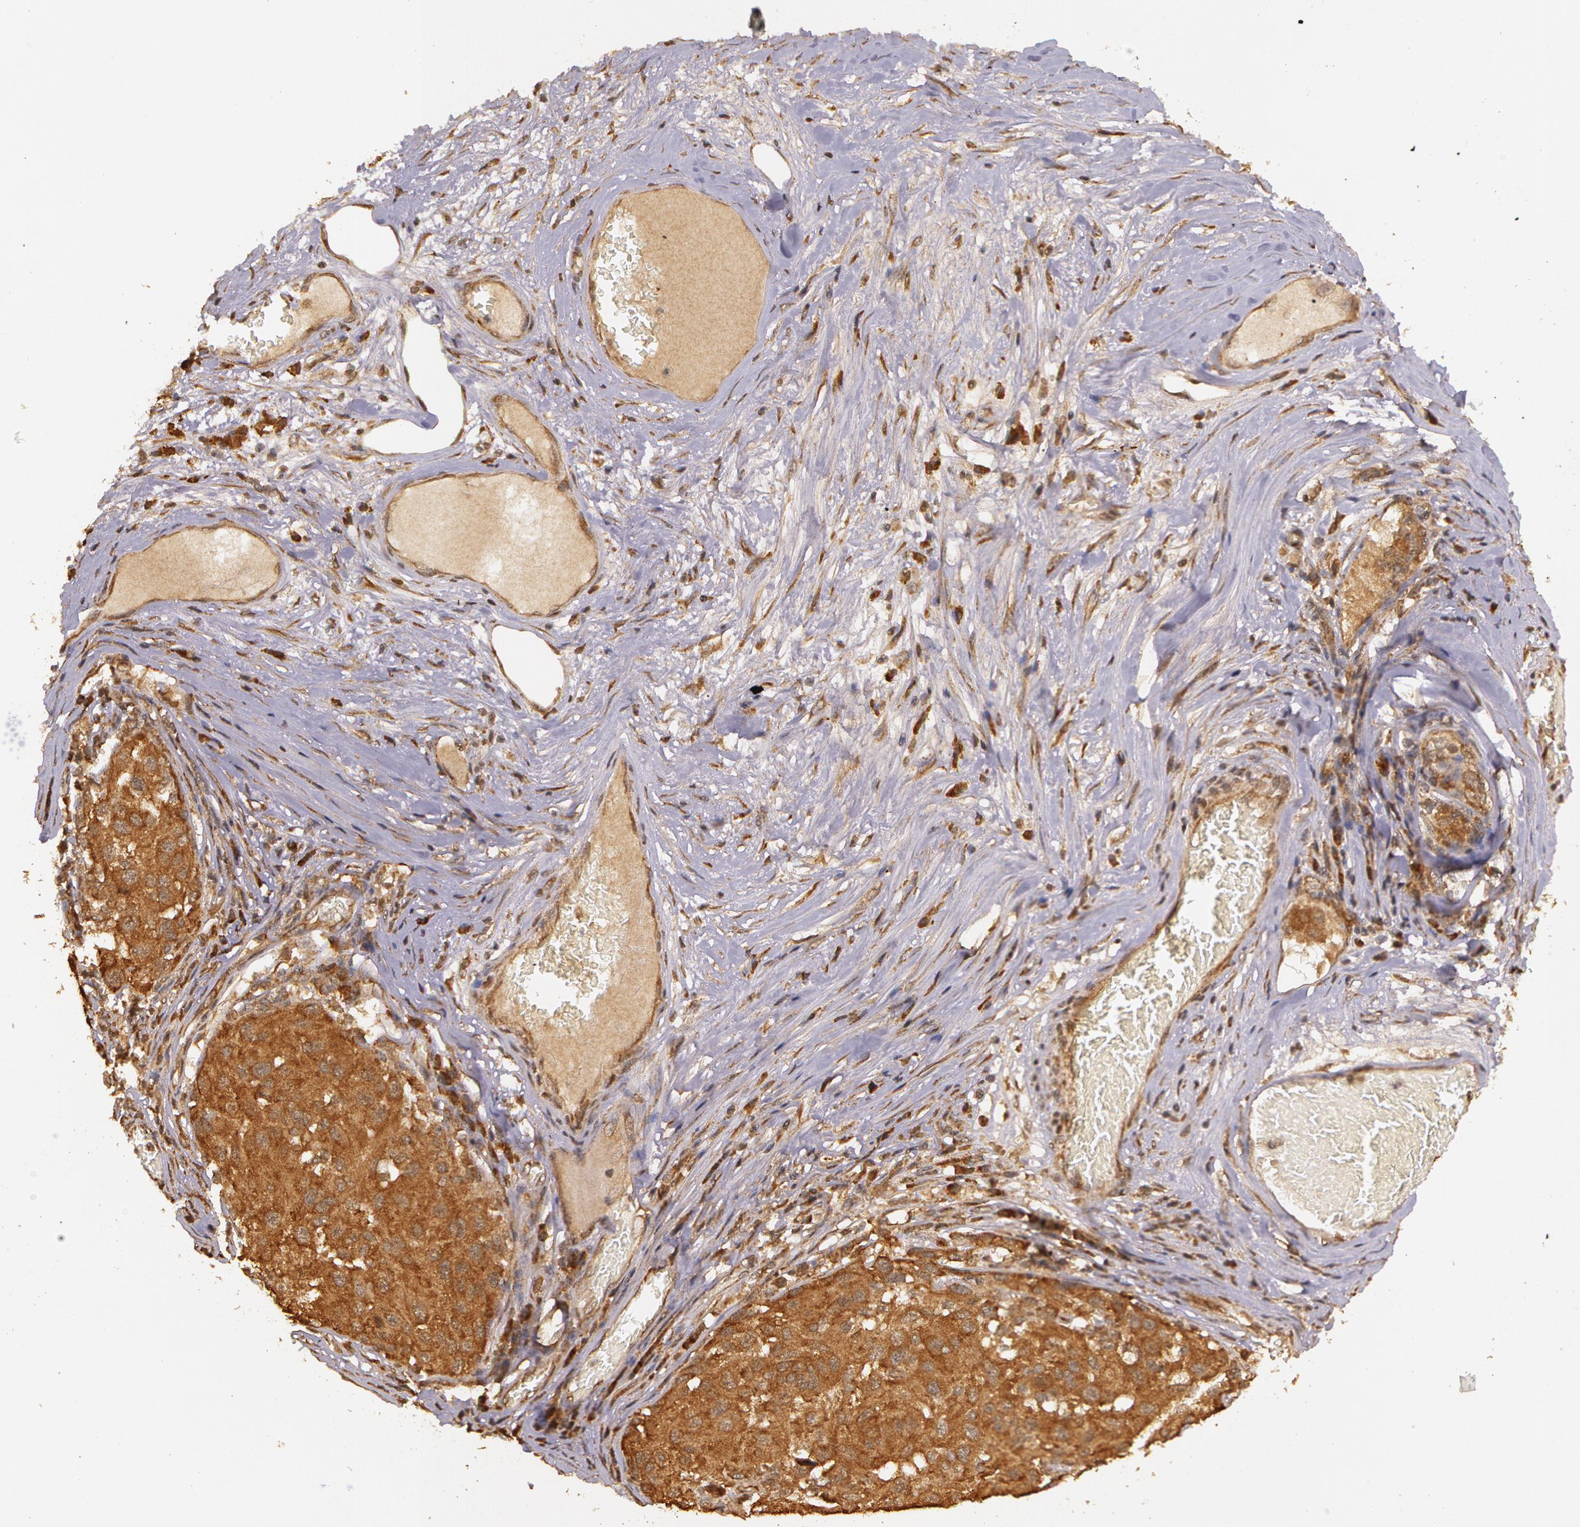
{"staining": {"intensity": "strong", "quantity": ">75%", "location": "cytoplasmic/membranous"}, "tissue": "melanoma", "cell_type": "Tumor cells", "image_type": "cancer", "snomed": [{"axis": "morphology", "description": "Malignant melanoma, NOS"}, {"axis": "topography", "description": "Skin"}], "caption": "Immunohistochemistry (IHC) histopathology image of human melanoma stained for a protein (brown), which exhibits high levels of strong cytoplasmic/membranous positivity in about >75% of tumor cells.", "gene": "ASCC2", "patient": {"sex": "female", "age": 77}}